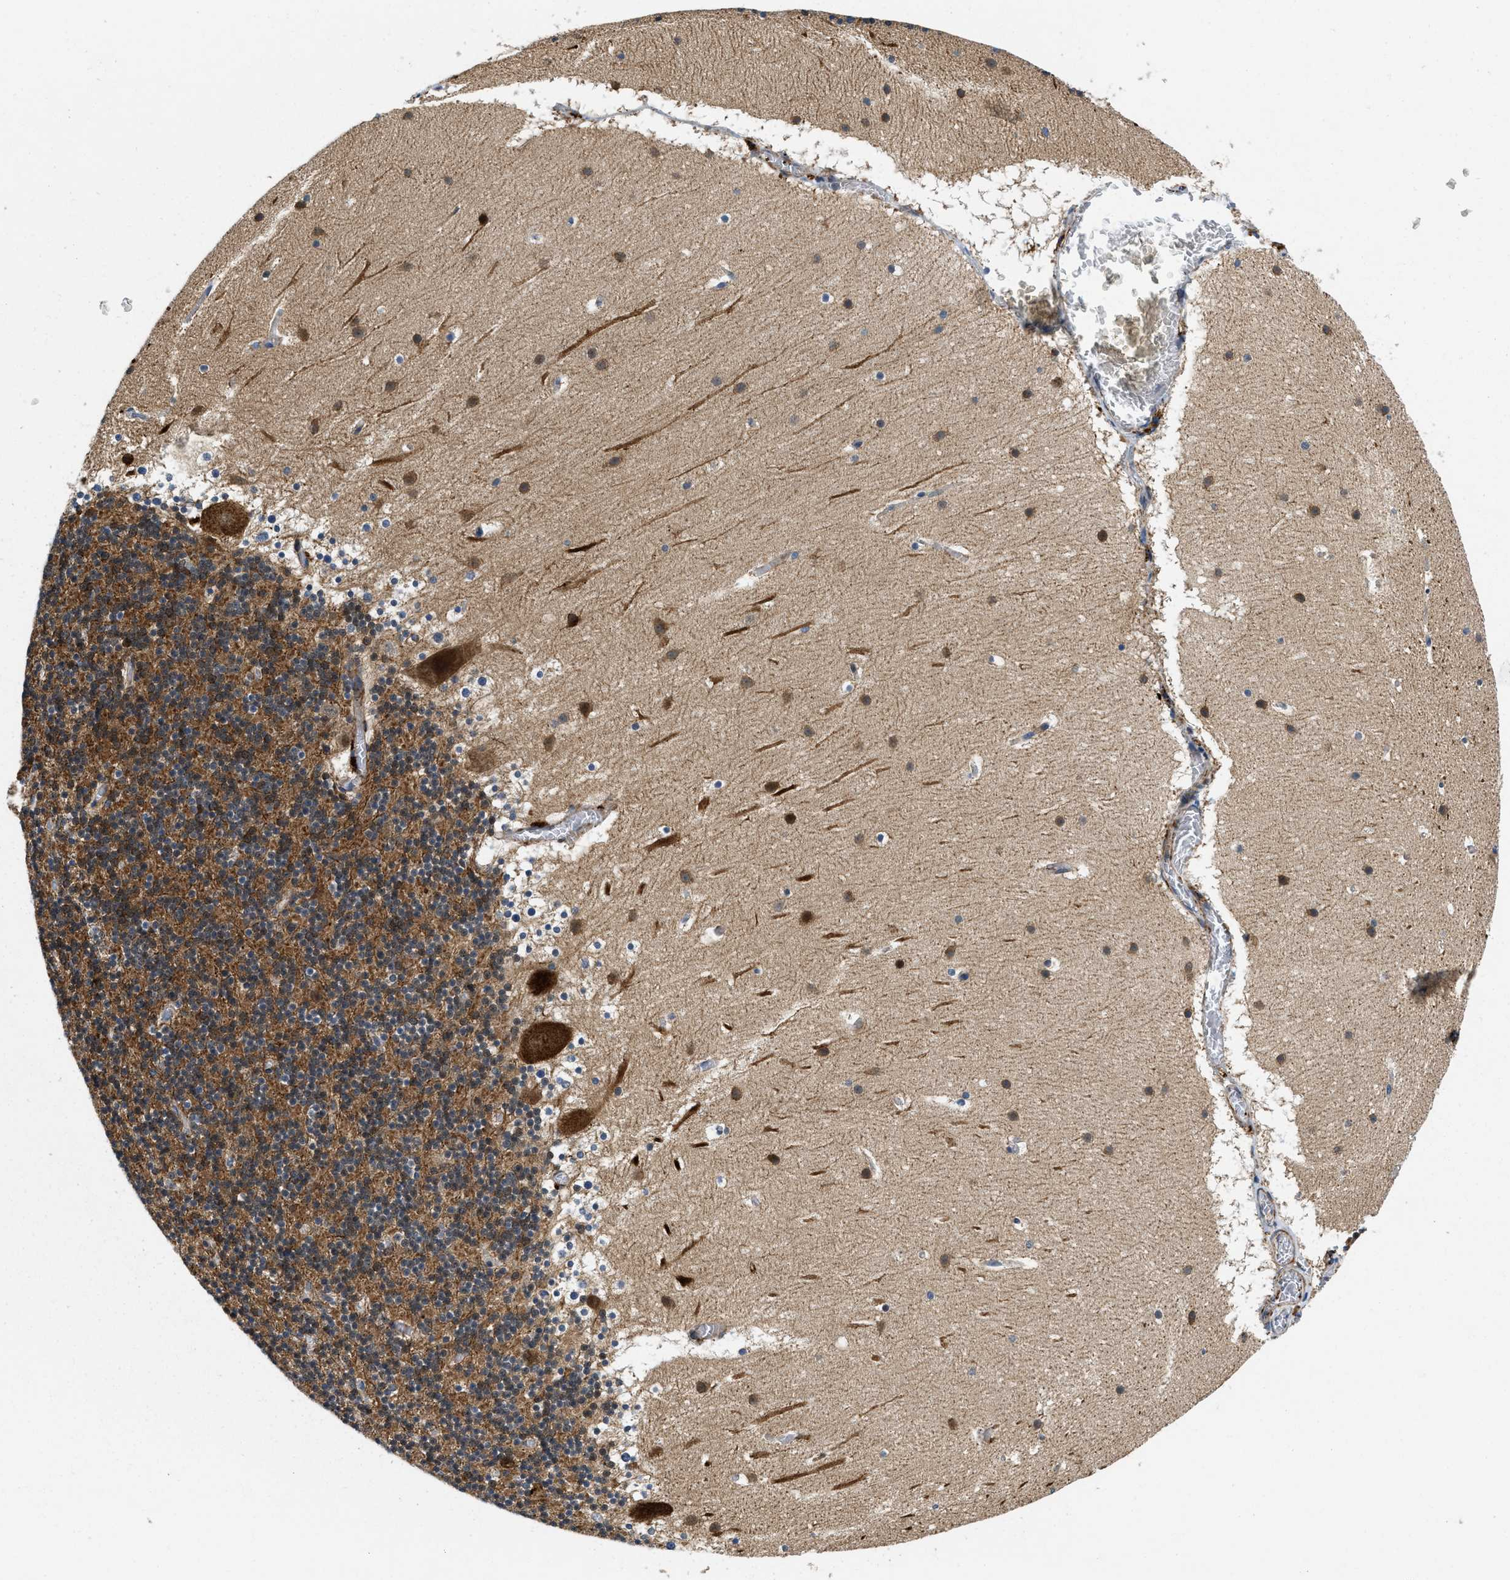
{"staining": {"intensity": "strong", "quantity": ">75%", "location": "cytoplasmic/membranous"}, "tissue": "cerebellum", "cell_type": "Cells in granular layer", "image_type": "normal", "snomed": [{"axis": "morphology", "description": "Normal tissue, NOS"}, {"axis": "topography", "description": "Cerebellum"}], "caption": "A high-resolution histopathology image shows immunohistochemistry staining of normal cerebellum, which shows strong cytoplasmic/membranous positivity in about >75% of cells in granular layer. (Brightfield microscopy of DAB IHC at high magnification).", "gene": "ZNF599", "patient": {"sex": "male", "age": 45}}